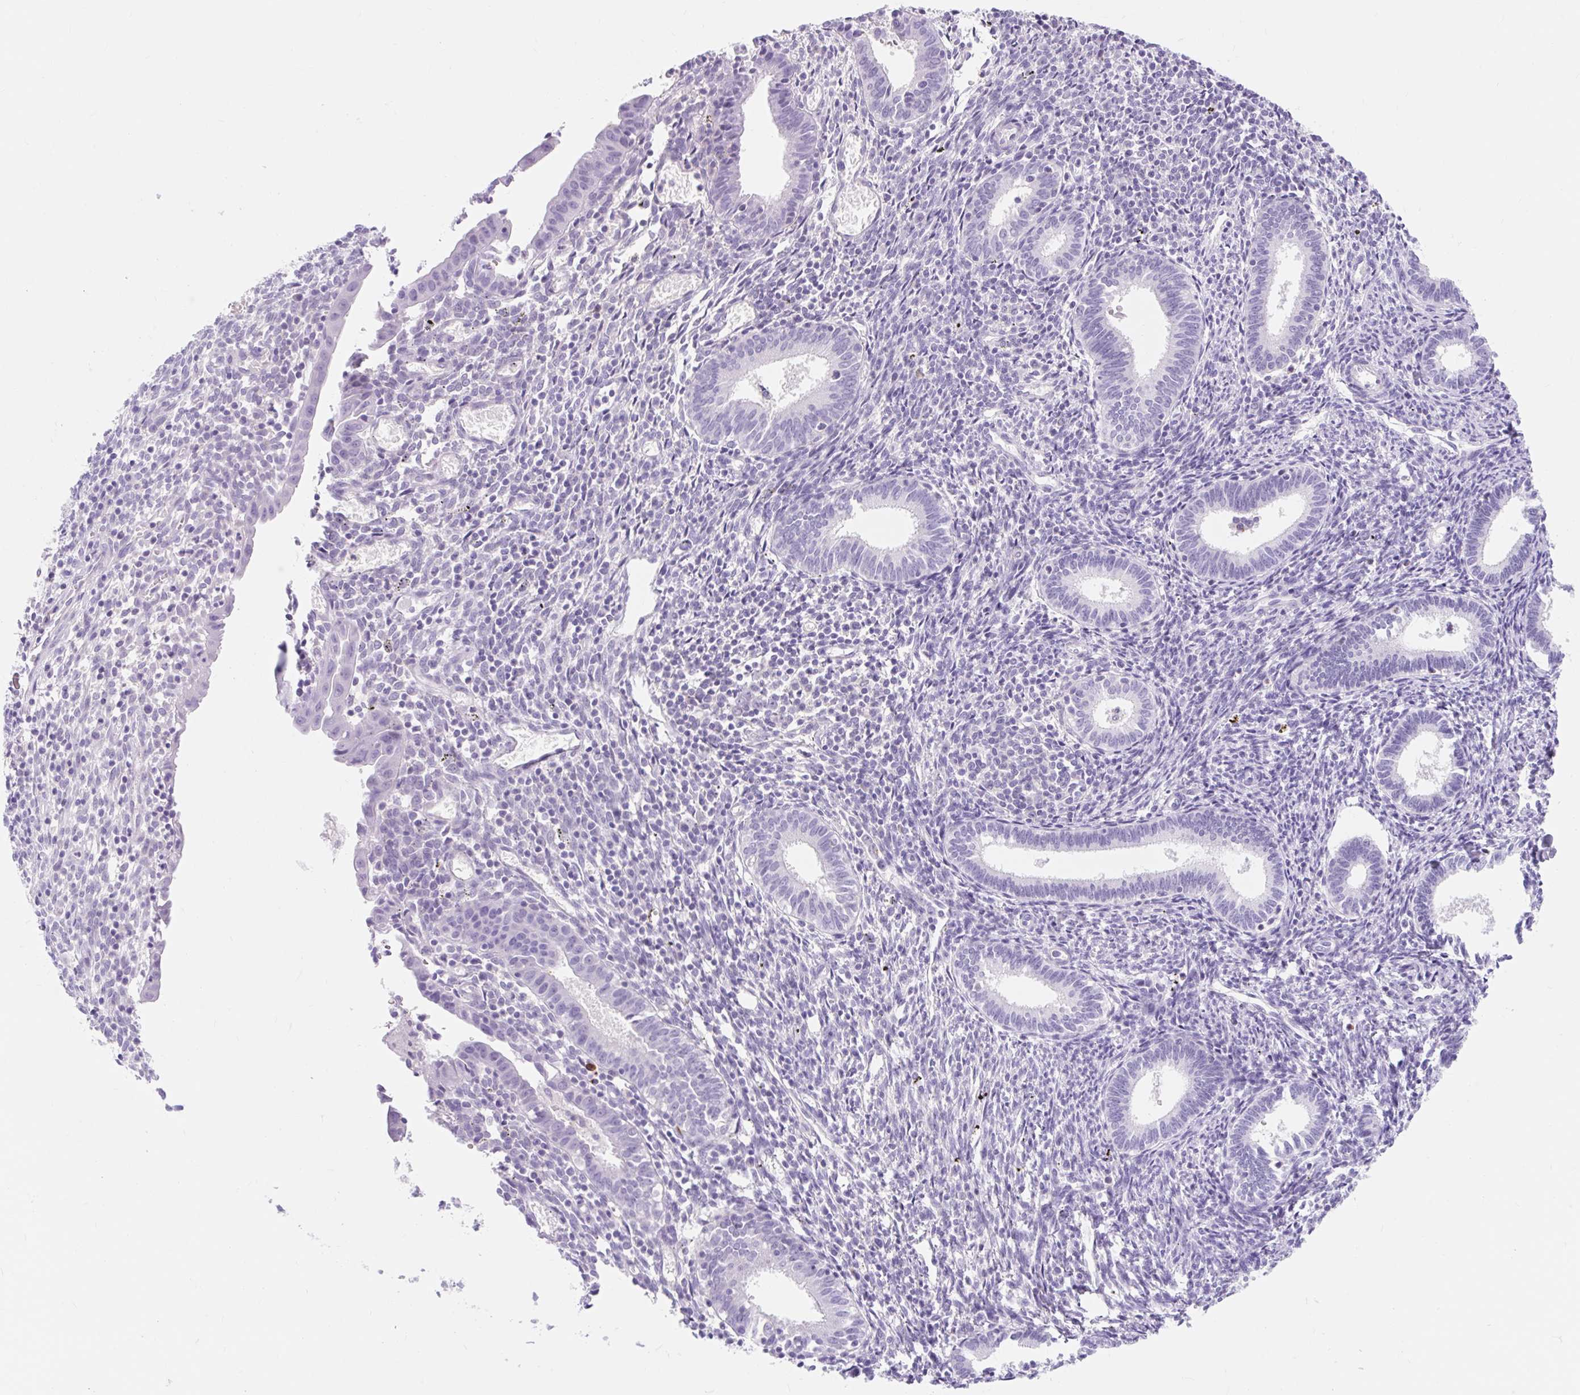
{"staining": {"intensity": "negative", "quantity": "none", "location": "none"}, "tissue": "endometrium", "cell_type": "Cells in endometrial stroma", "image_type": "normal", "snomed": [{"axis": "morphology", "description": "Normal tissue, NOS"}, {"axis": "topography", "description": "Endometrium"}], "caption": "IHC of benign human endometrium shows no expression in cells in endometrial stroma.", "gene": "SLC28A1", "patient": {"sex": "female", "age": 41}}